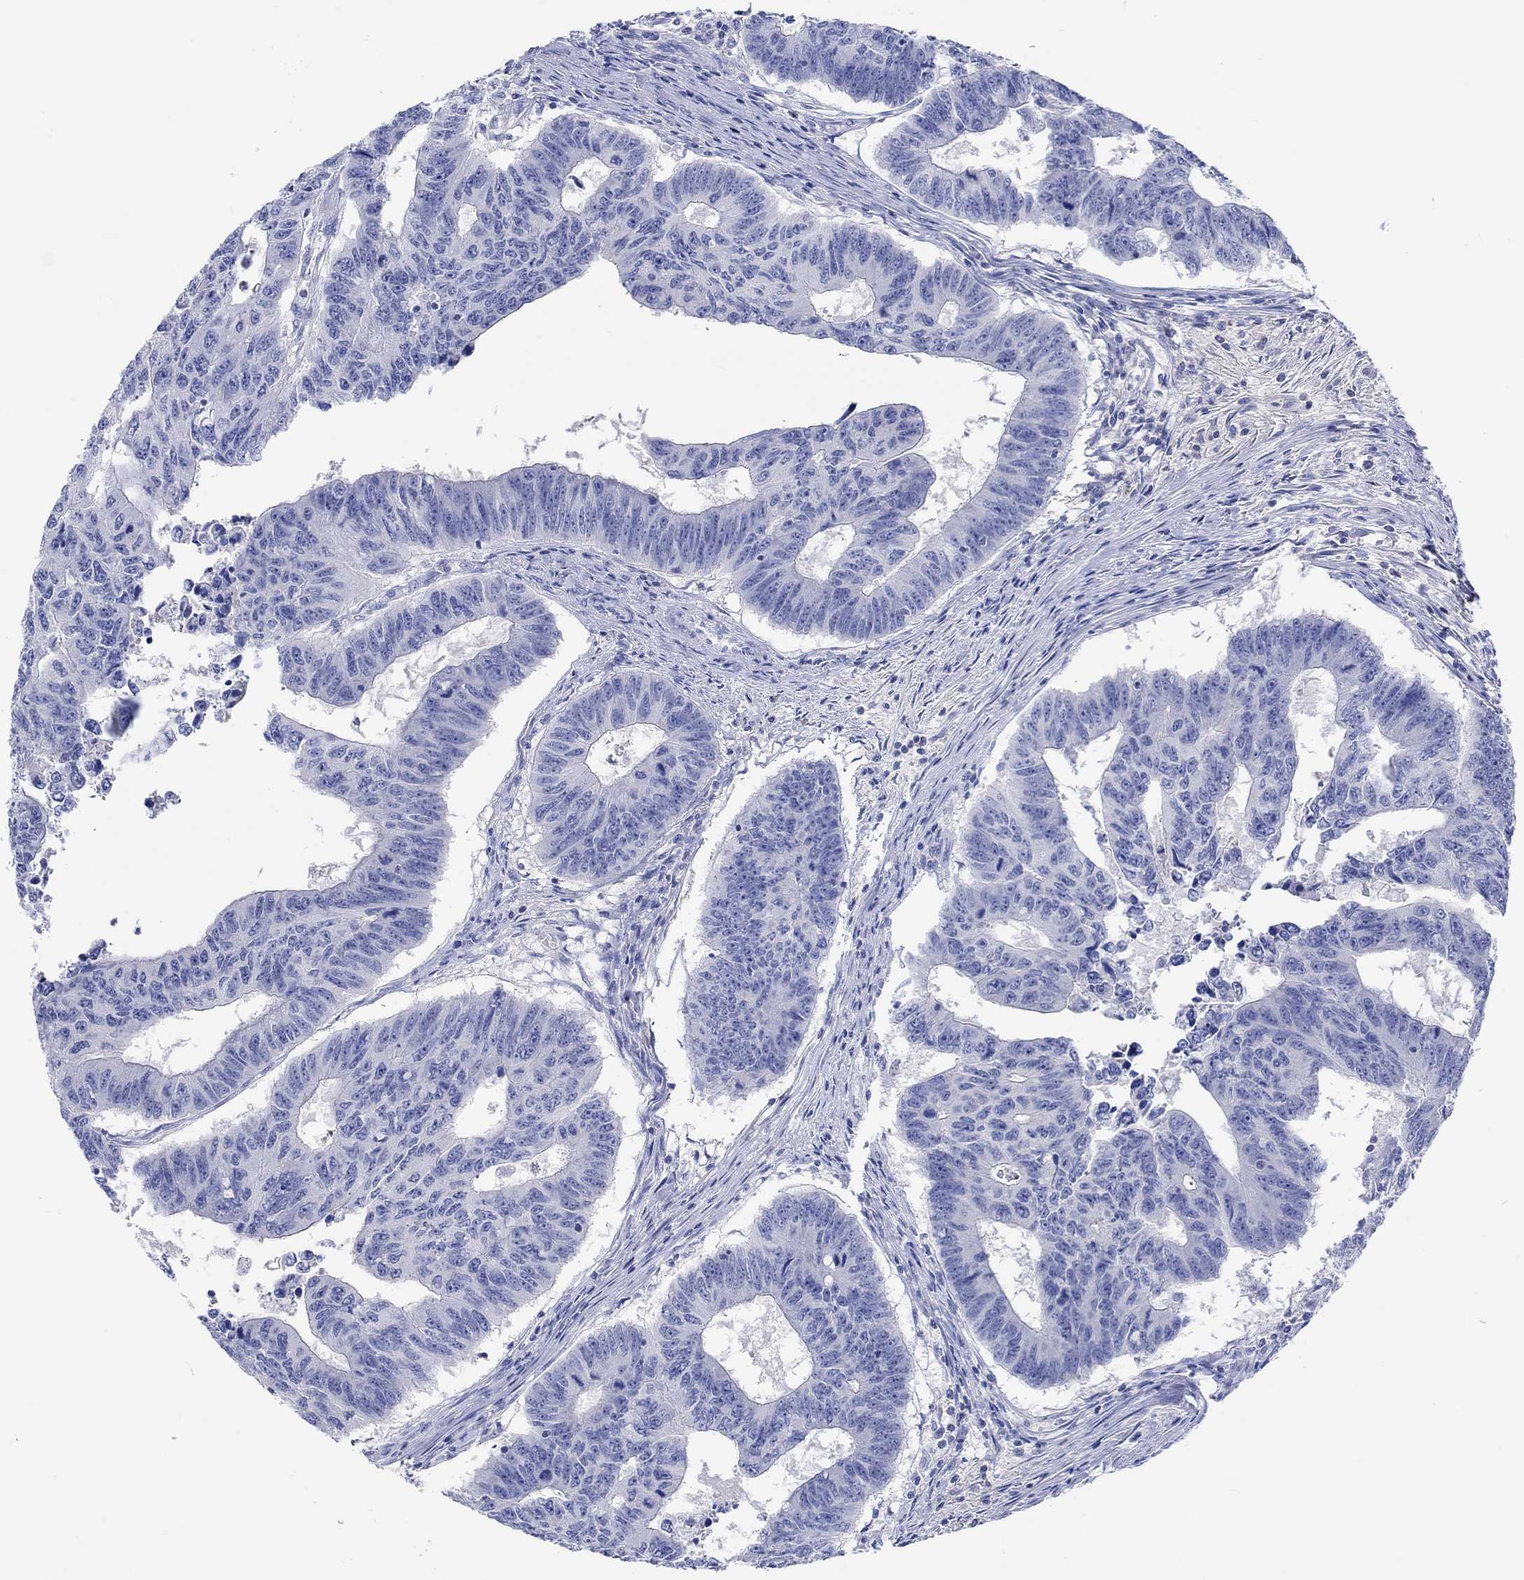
{"staining": {"intensity": "negative", "quantity": "none", "location": "none"}, "tissue": "colorectal cancer", "cell_type": "Tumor cells", "image_type": "cancer", "snomed": [{"axis": "morphology", "description": "Adenocarcinoma, NOS"}, {"axis": "topography", "description": "Appendix"}, {"axis": "topography", "description": "Colon"}, {"axis": "topography", "description": "Cecum"}, {"axis": "topography", "description": "Colon asc"}], "caption": "Immunohistochemical staining of colorectal cancer exhibits no significant staining in tumor cells. (Brightfield microscopy of DAB (3,3'-diaminobenzidine) IHC at high magnification).", "gene": "GCM1", "patient": {"sex": "female", "age": 85}}